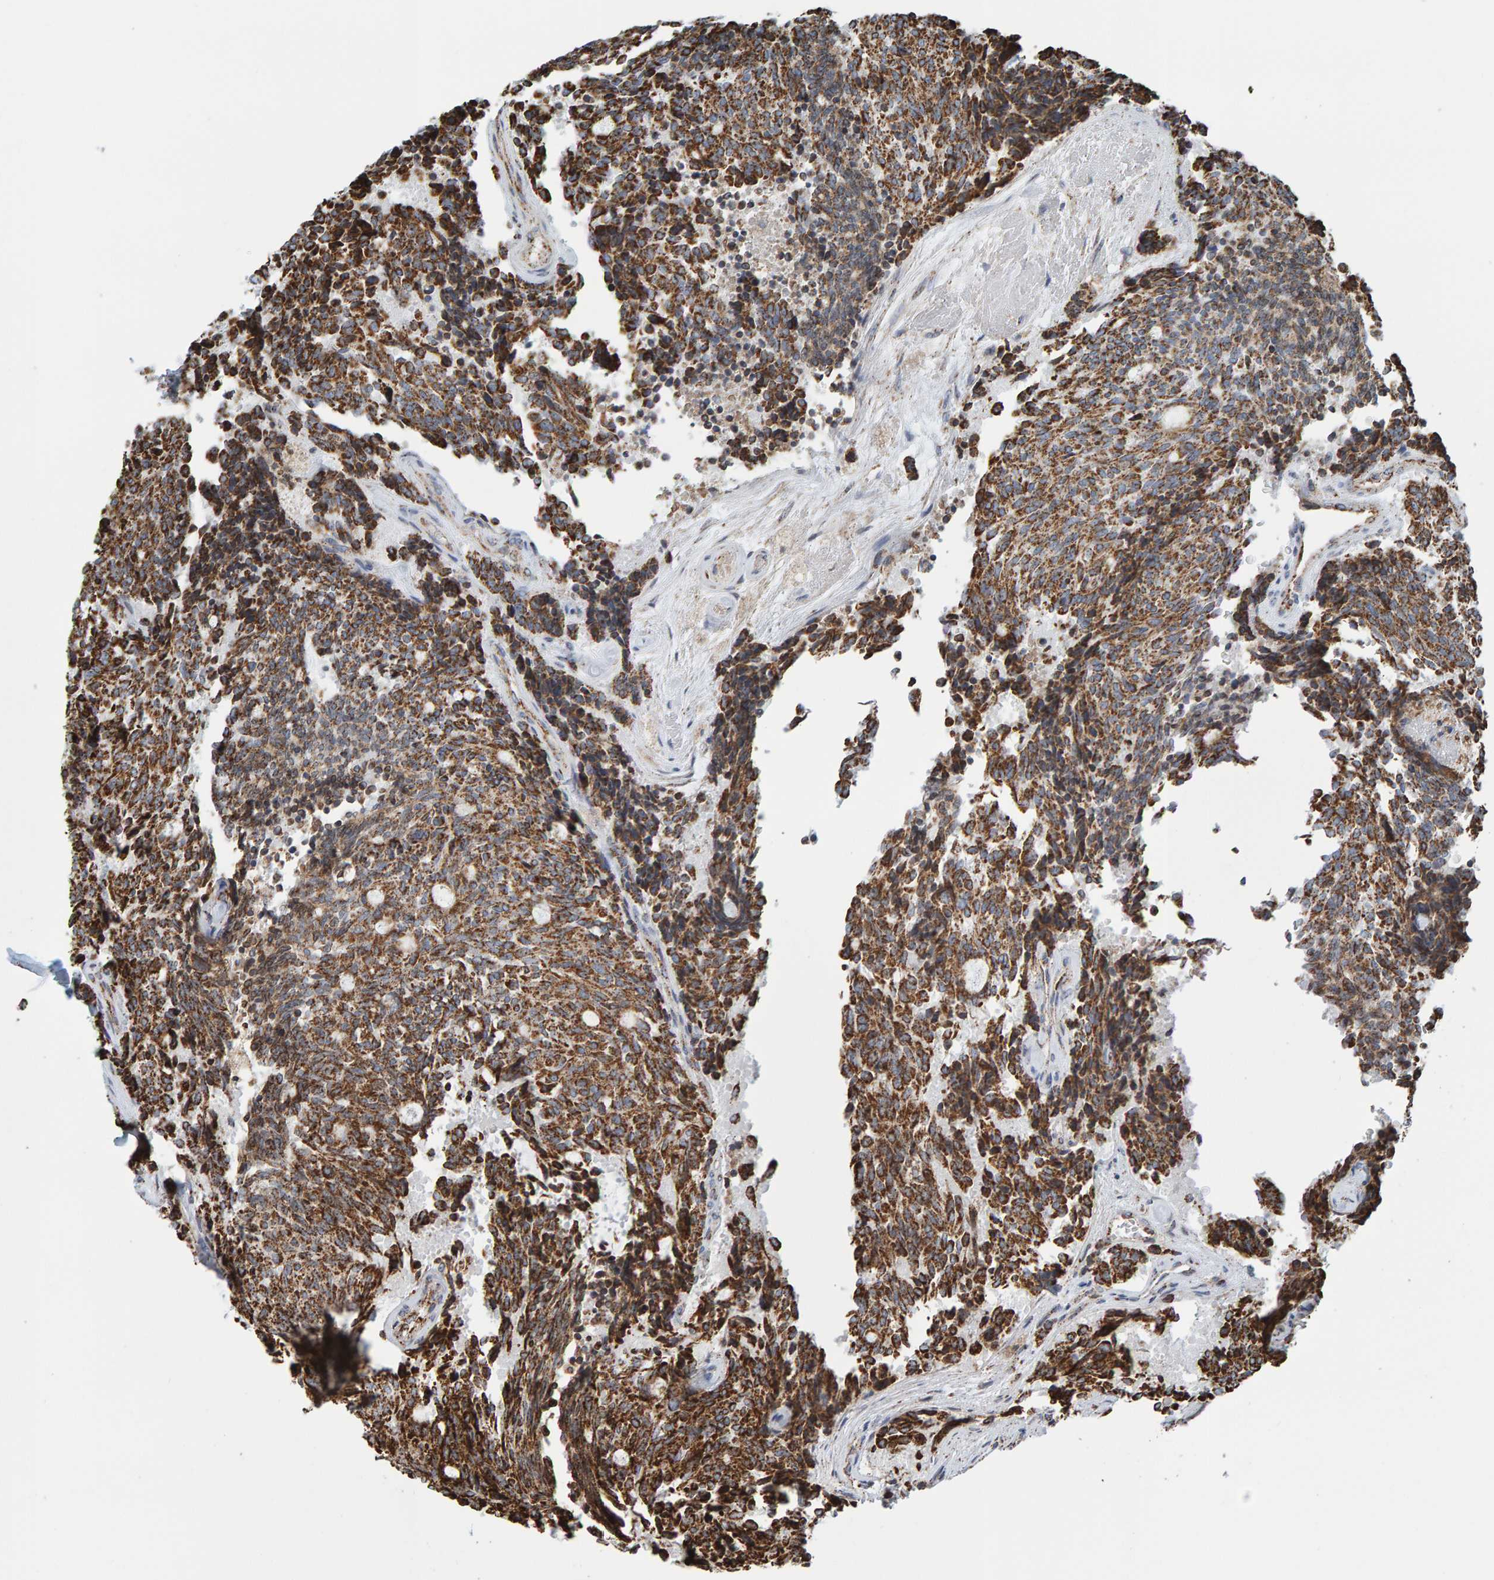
{"staining": {"intensity": "moderate", "quantity": ">75%", "location": "cytoplasmic/membranous"}, "tissue": "carcinoid", "cell_type": "Tumor cells", "image_type": "cancer", "snomed": [{"axis": "morphology", "description": "Carcinoid, malignant, NOS"}, {"axis": "topography", "description": "Pancreas"}], "caption": "Carcinoid (malignant) stained with IHC exhibits moderate cytoplasmic/membranous staining in about >75% of tumor cells. (Brightfield microscopy of DAB IHC at high magnification).", "gene": "MRPL45", "patient": {"sex": "female", "age": 54}}